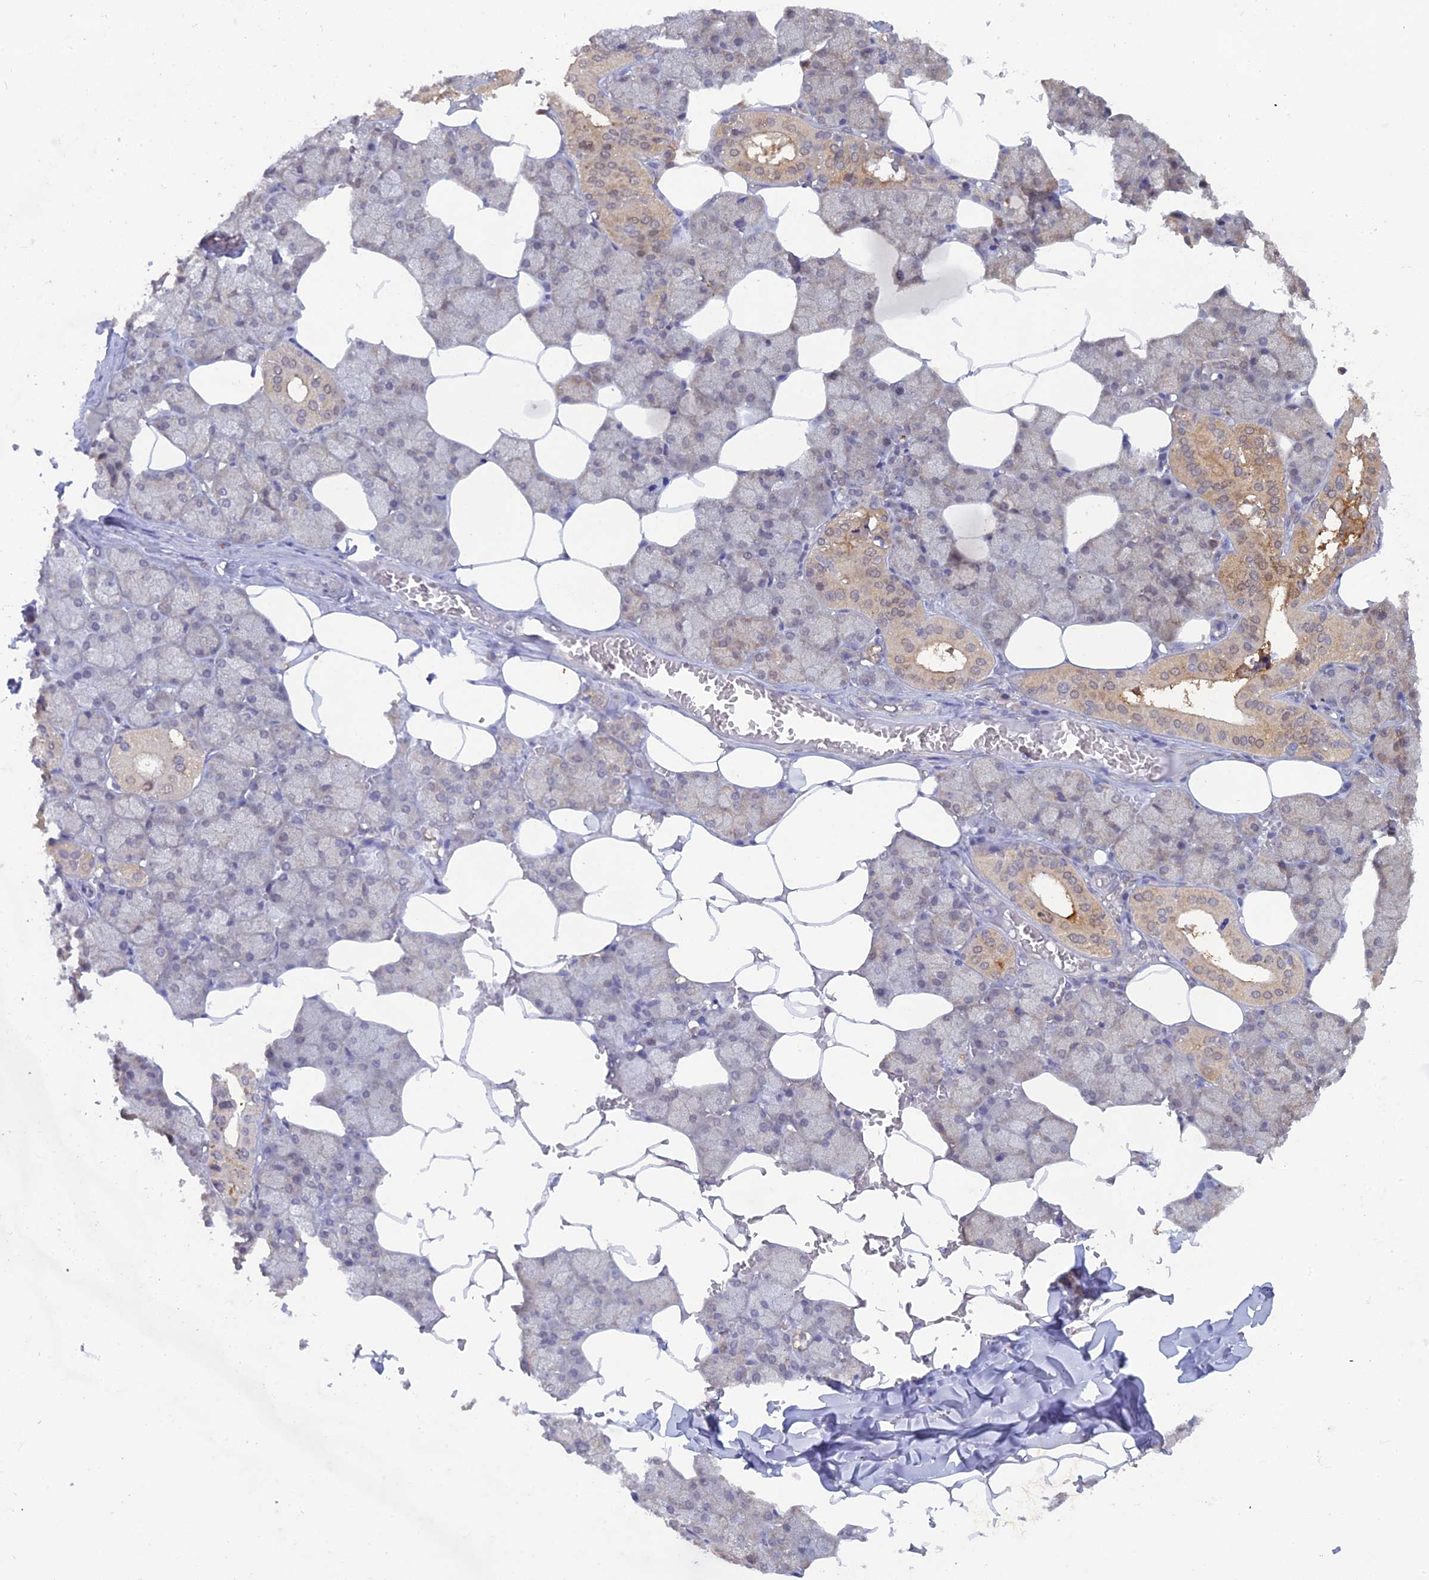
{"staining": {"intensity": "moderate", "quantity": "25%-75%", "location": "cytoplasmic/membranous"}, "tissue": "salivary gland", "cell_type": "Glandular cells", "image_type": "normal", "snomed": [{"axis": "morphology", "description": "Normal tissue, NOS"}, {"axis": "topography", "description": "Salivary gland"}], "caption": "IHC image of unremarkable human salivary gland stained for a protein (brown), which shows medium levels of moderate cytoplasmic/membranous positivity in approximately 25%-75% of glandular cells.", "gene": "HINT1", "patient": {"sex": "male", "age": 62}}